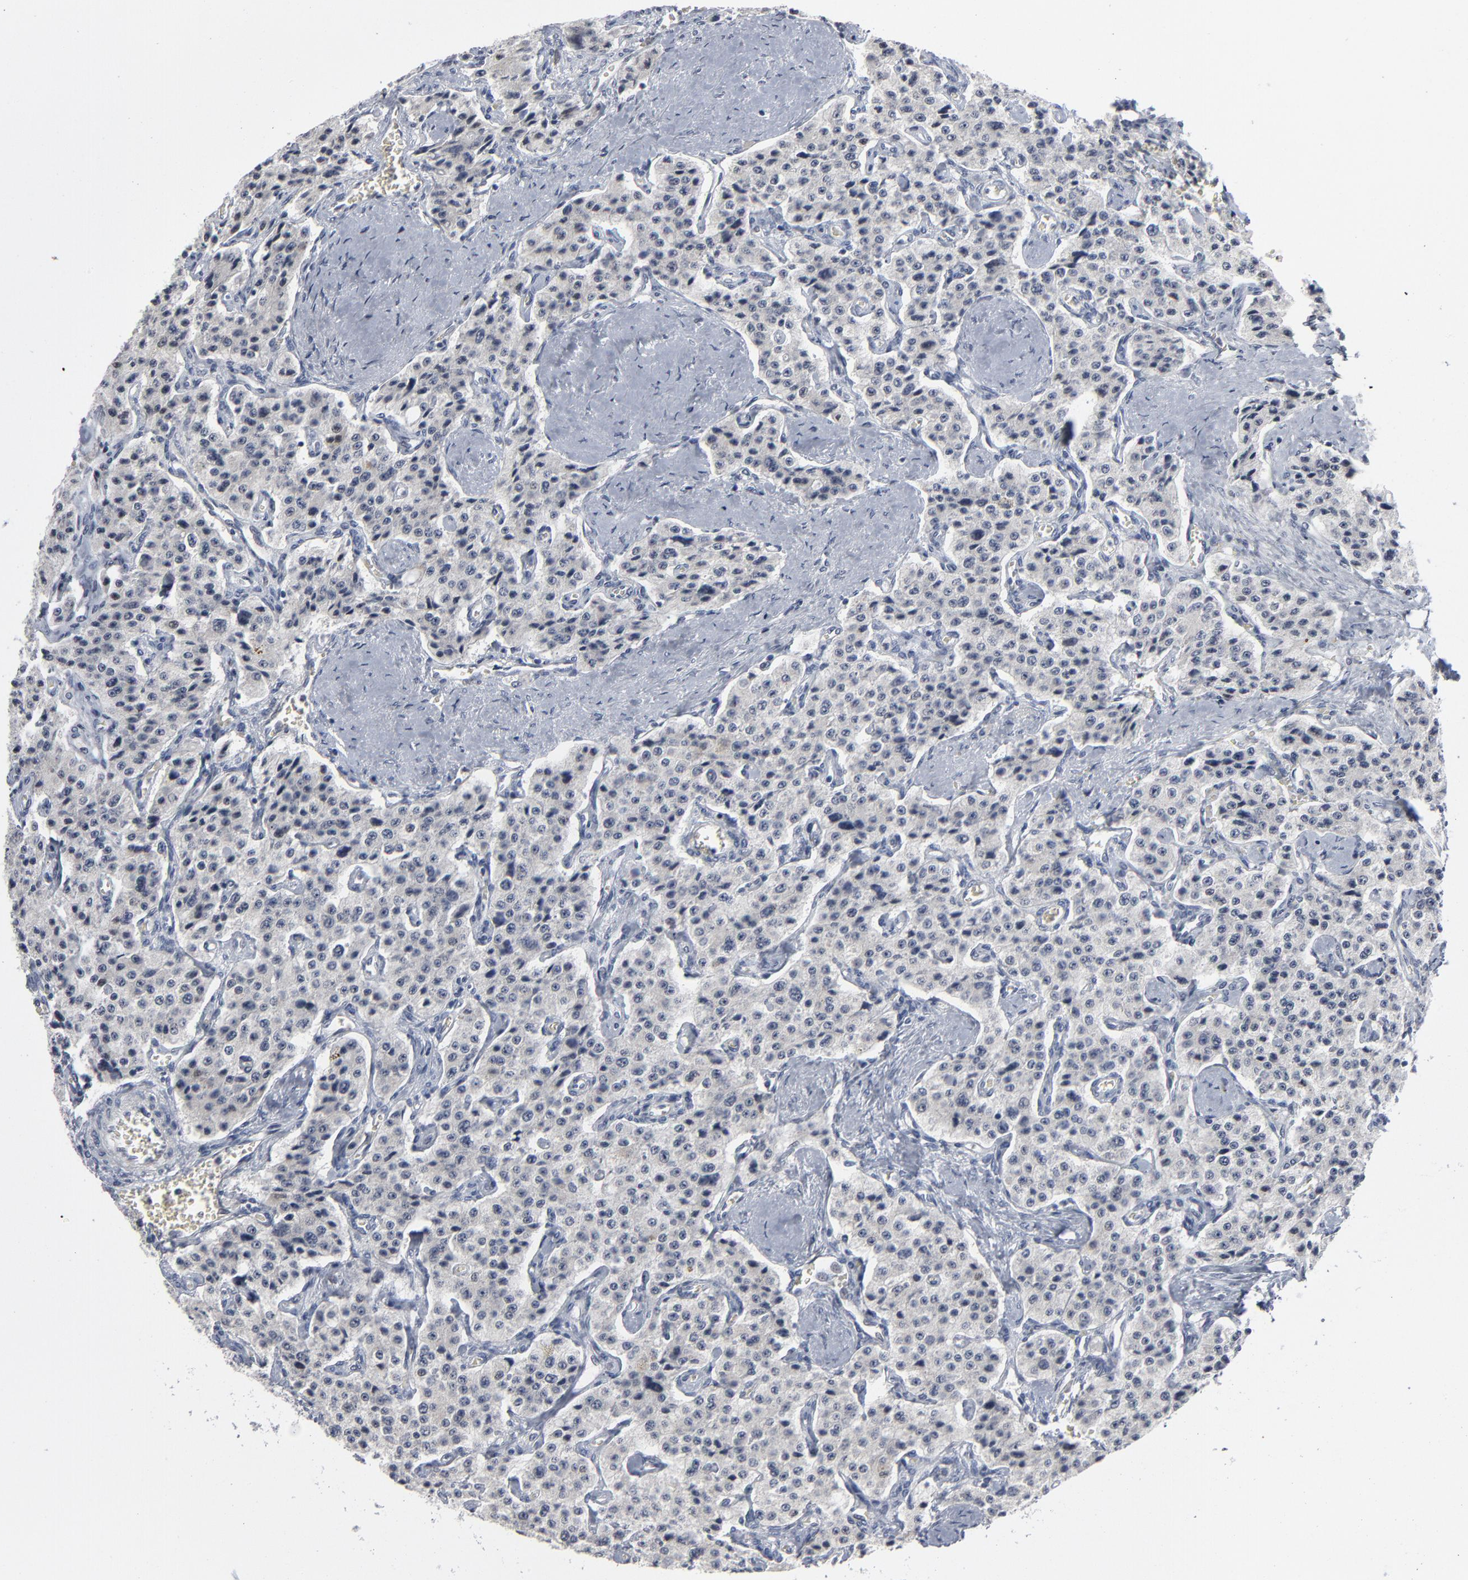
{"staining": {"intensity": "negative", "quantity": "none", "location": "none"}, "tissue": "carcinoid", "cell_type": "Tumor cells", "image_type": "cancer", "snomed": [{"axis": "morphology", "description": "Carcinoid, malignant, NOS"}, {"axis": "topography", "description": "Small intestine"}], "caption": "Tumor cells are negative for brown protein staining in carcinoid (malignant).", "gene": "FOXN2", "patient": {"sex": "male", "age": 52}}